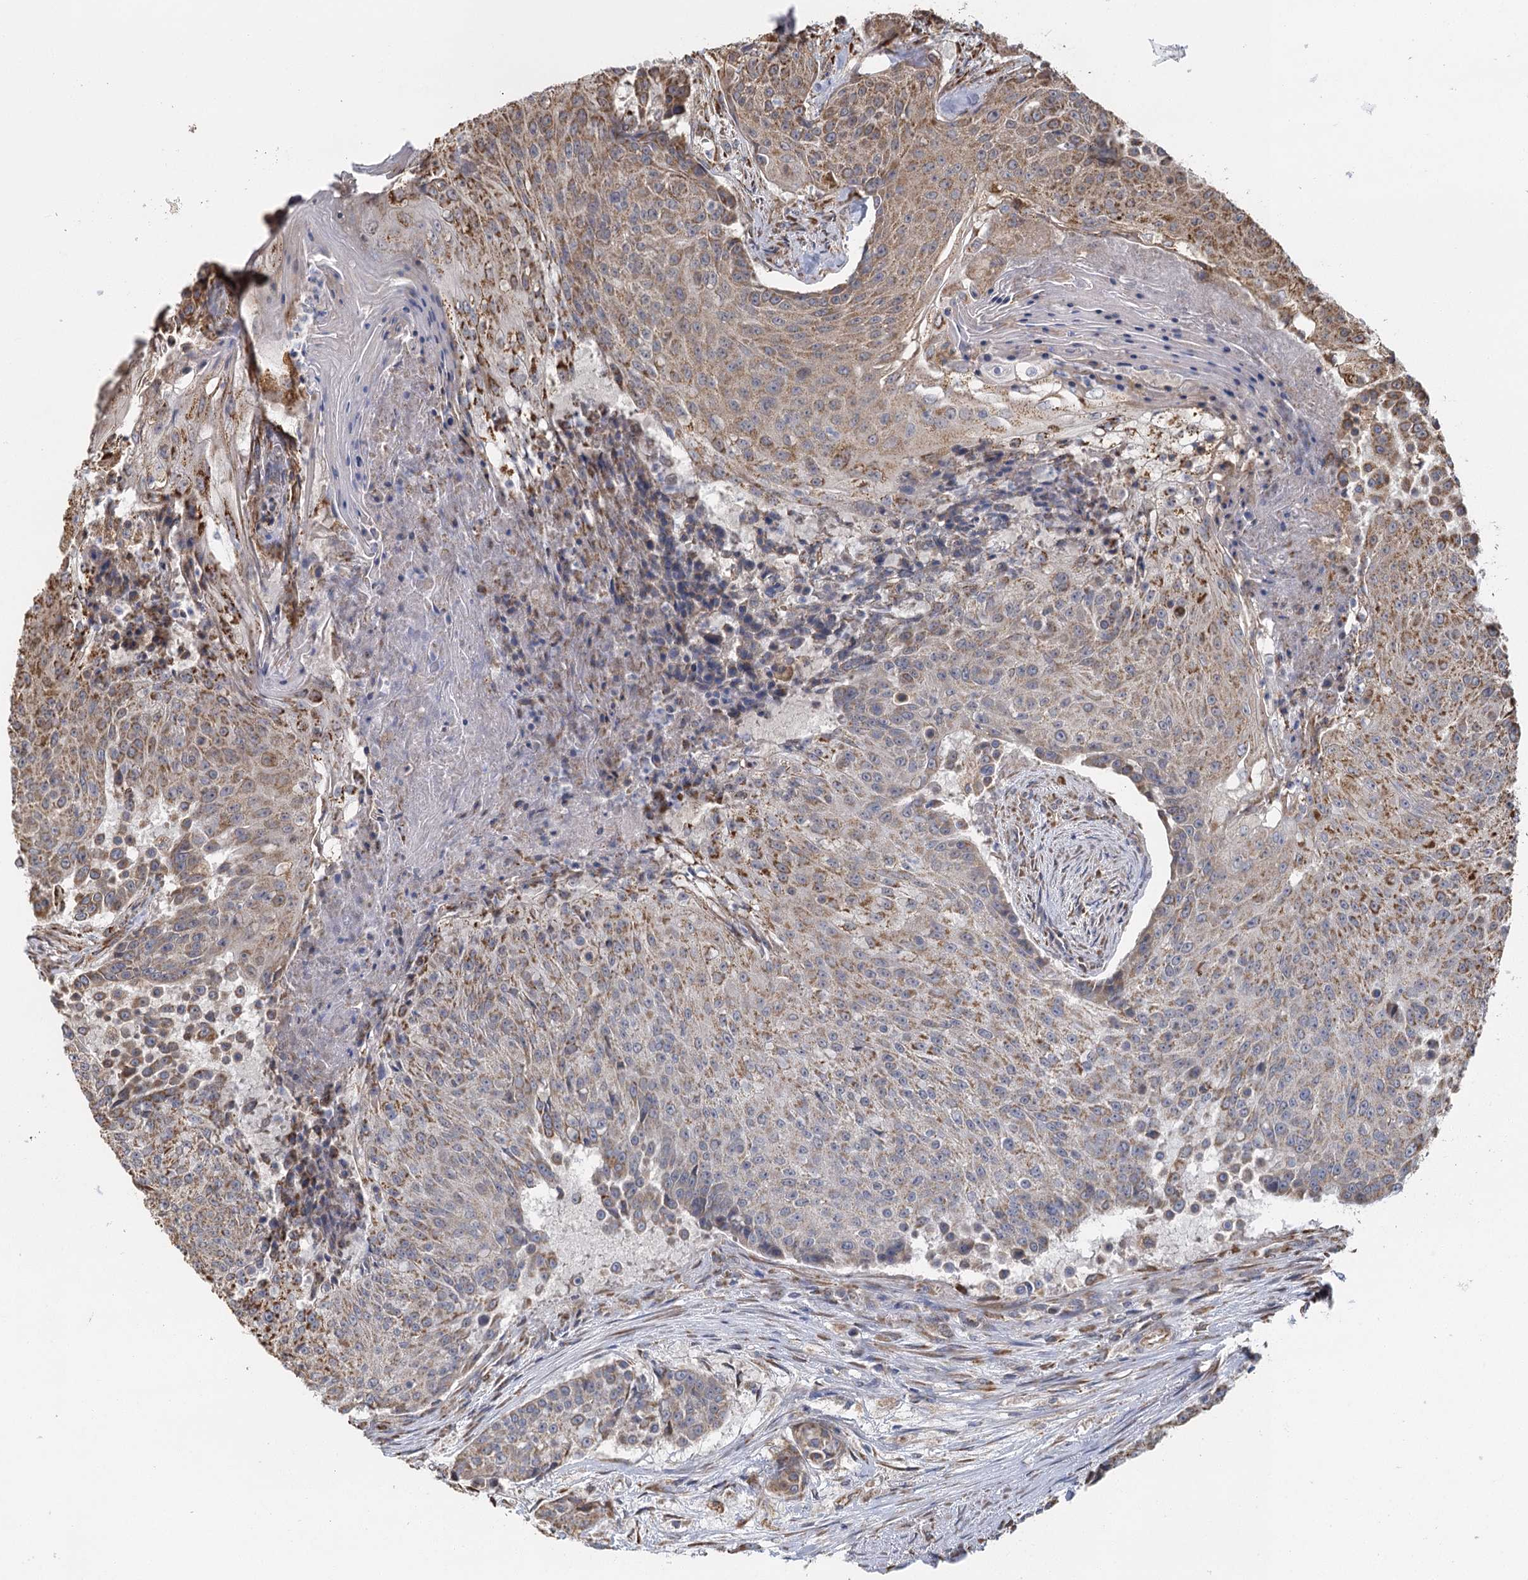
{"staining": {"intensity": "moderate", "quantity": "25%-75%", "location": "cytoplasmic/membranous"}, "tissue": "urothelial cancer", "cell_type": "Tumor cells", "image_type": "cancer", "snomed": [{"axis": "morphology", "description": "Urothelial carcinoma, High grade"}, {"axis": "topography", "description": "Urinary bladder"}], "caption": "High-grade urothelial carcinoma tissue reveals moderate cytoplasmic/membranous positivity in approximately 25%-75% of tumor cells, visualized by immunohistochemistry. (Stains: DAB in brown, nuclei in blue, Microscopy: brightfield microscopy at high magnification).", "gene": "IL11RA", "patient": {"sex": "female", "age": 63}}